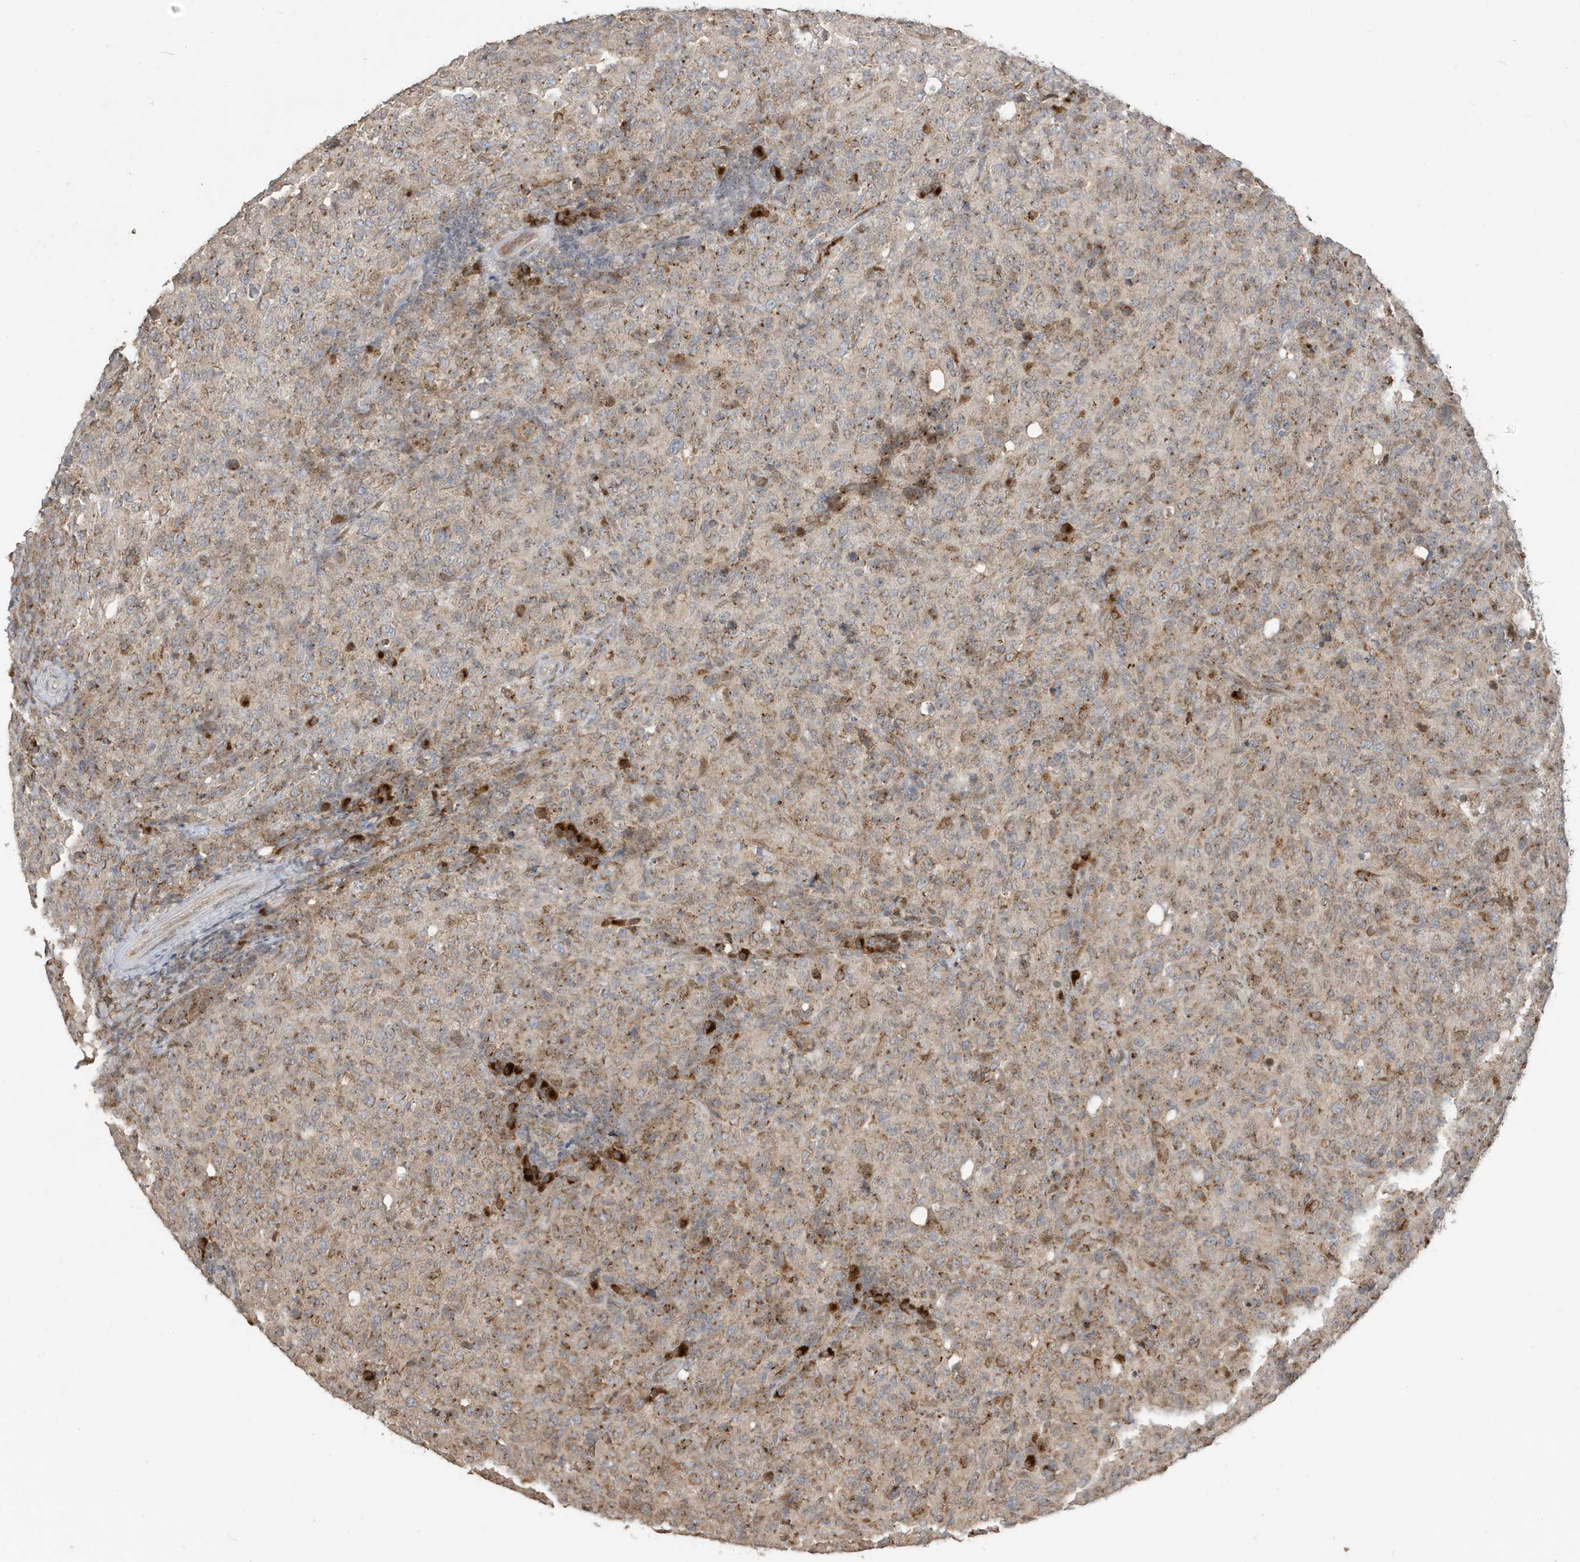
{"staining": {"intensity": "moderate", "quantity": "25%-75%", "location": "cytoplasmic/membranous"}, "tissue": "lymphoma", "cell_type": "Tumor cells", "image_type": "cancer", "snomed": [{"axis": "morphology", "description": "Malignant lymphoma, non-Hodgkin's type, High grade"}, {"axis": "topography", "description": "Tonsil"}], "caption": "Lymphoma was stained to show a protein in brown. There is medium levels of moderate cytoplasmic/membranous expression in approximately 25%-75% of tumor cells.", "gene": "RER1", "patient": {"sex": "female", "age": 36}}